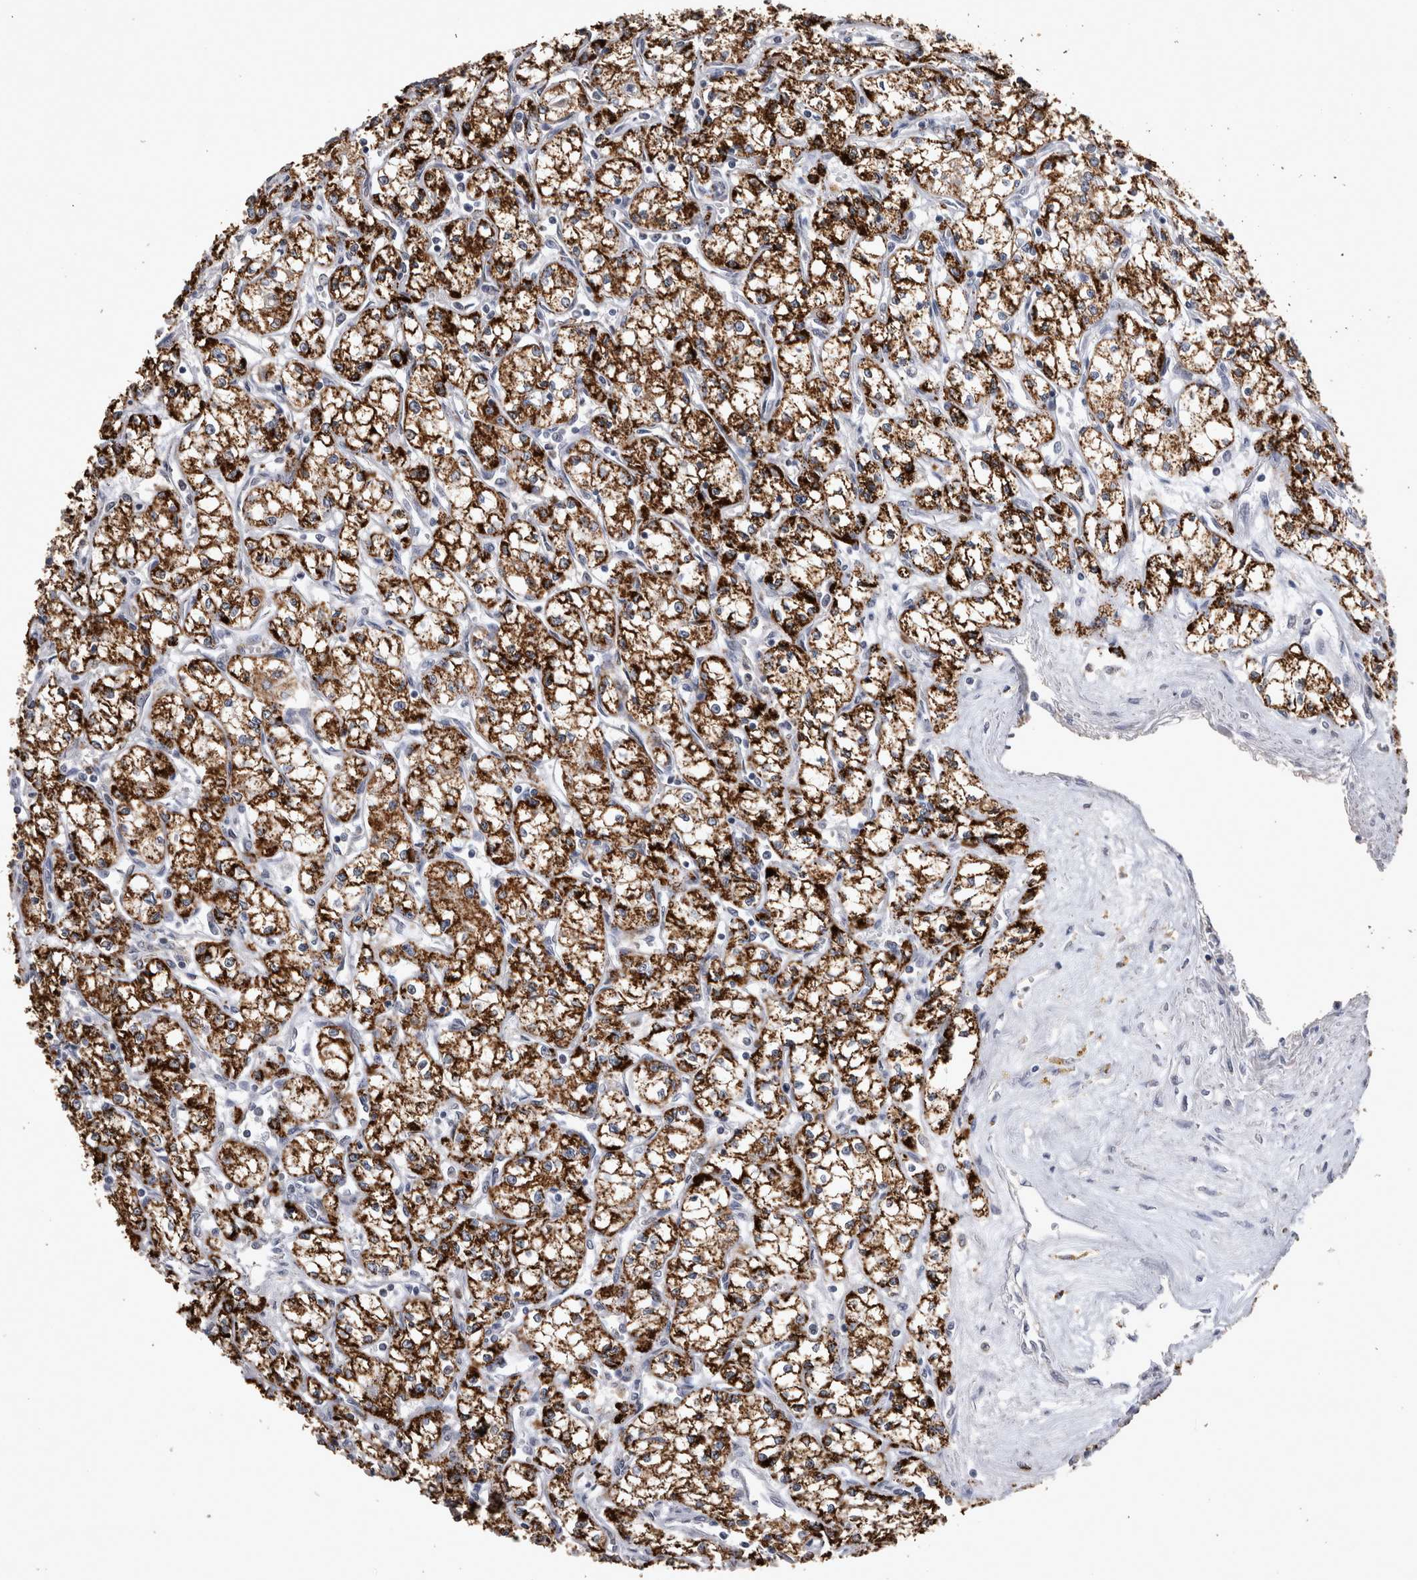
{"staining": {"intensity": "strong", "quantity": ">75%", "location": "cytoplasmic/membranous"}, "tissue": "renal cancer", "cell_type": "Tumor cells", "image_type": "cancer", "snomed": [{"axis": "morphology", "description": "Normal tissue, NOS"}, {"axis": "morphology", "description": "Adenocarcinoma, NOS"}, {"axis": "topography", "description": "Kidney"}], "caption": "Approximately >75% of tumor cells in human renal cancer reveal strong cytoplasmic/membranous protein expression as visualized by brown immunohistochemical staining.", "gene": "DKK3", "patient": {"sex": "male", "age": 59}}